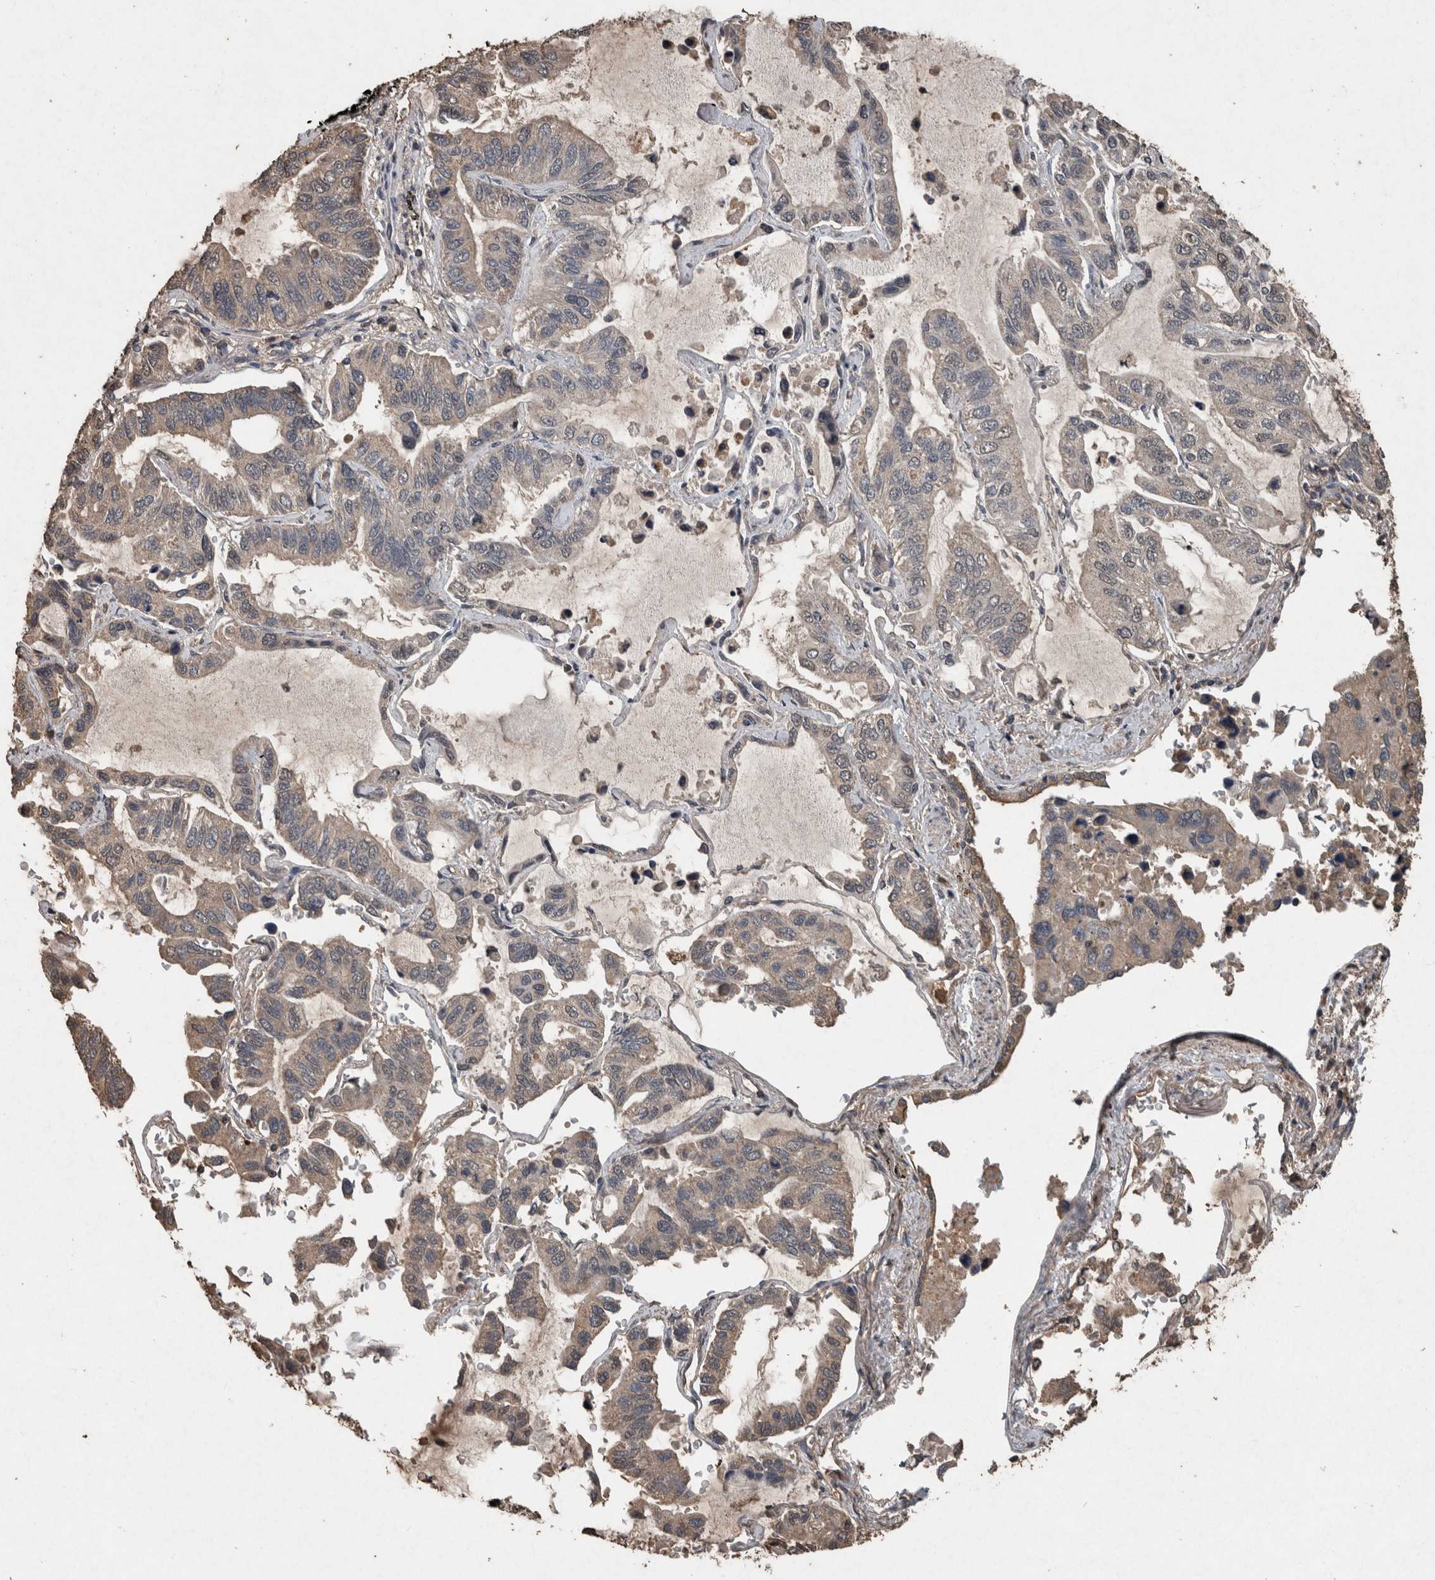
{"staining": {"intensity": "weak", "quantity": "25%-75%", "location": "cytoplasmic/membranous"}, "tissue": "lung cancer", "cell_type": "Tumor cells", "image_type": "cancer", "snomed": [{"axis": "morphology", "description": "Adenocarcinoma, NOS"}, {"axis": "topography", "description": "Lung"}], "caption": "DAB immunohistochemical staining of human adenocarcinoma (lung) reveals weak cytoplasmic/membranous protein staining in approximately 25%-75% of tumor cells.", "gene": "FGFRL1", "patient": {"sex": "male", "age": 64}}